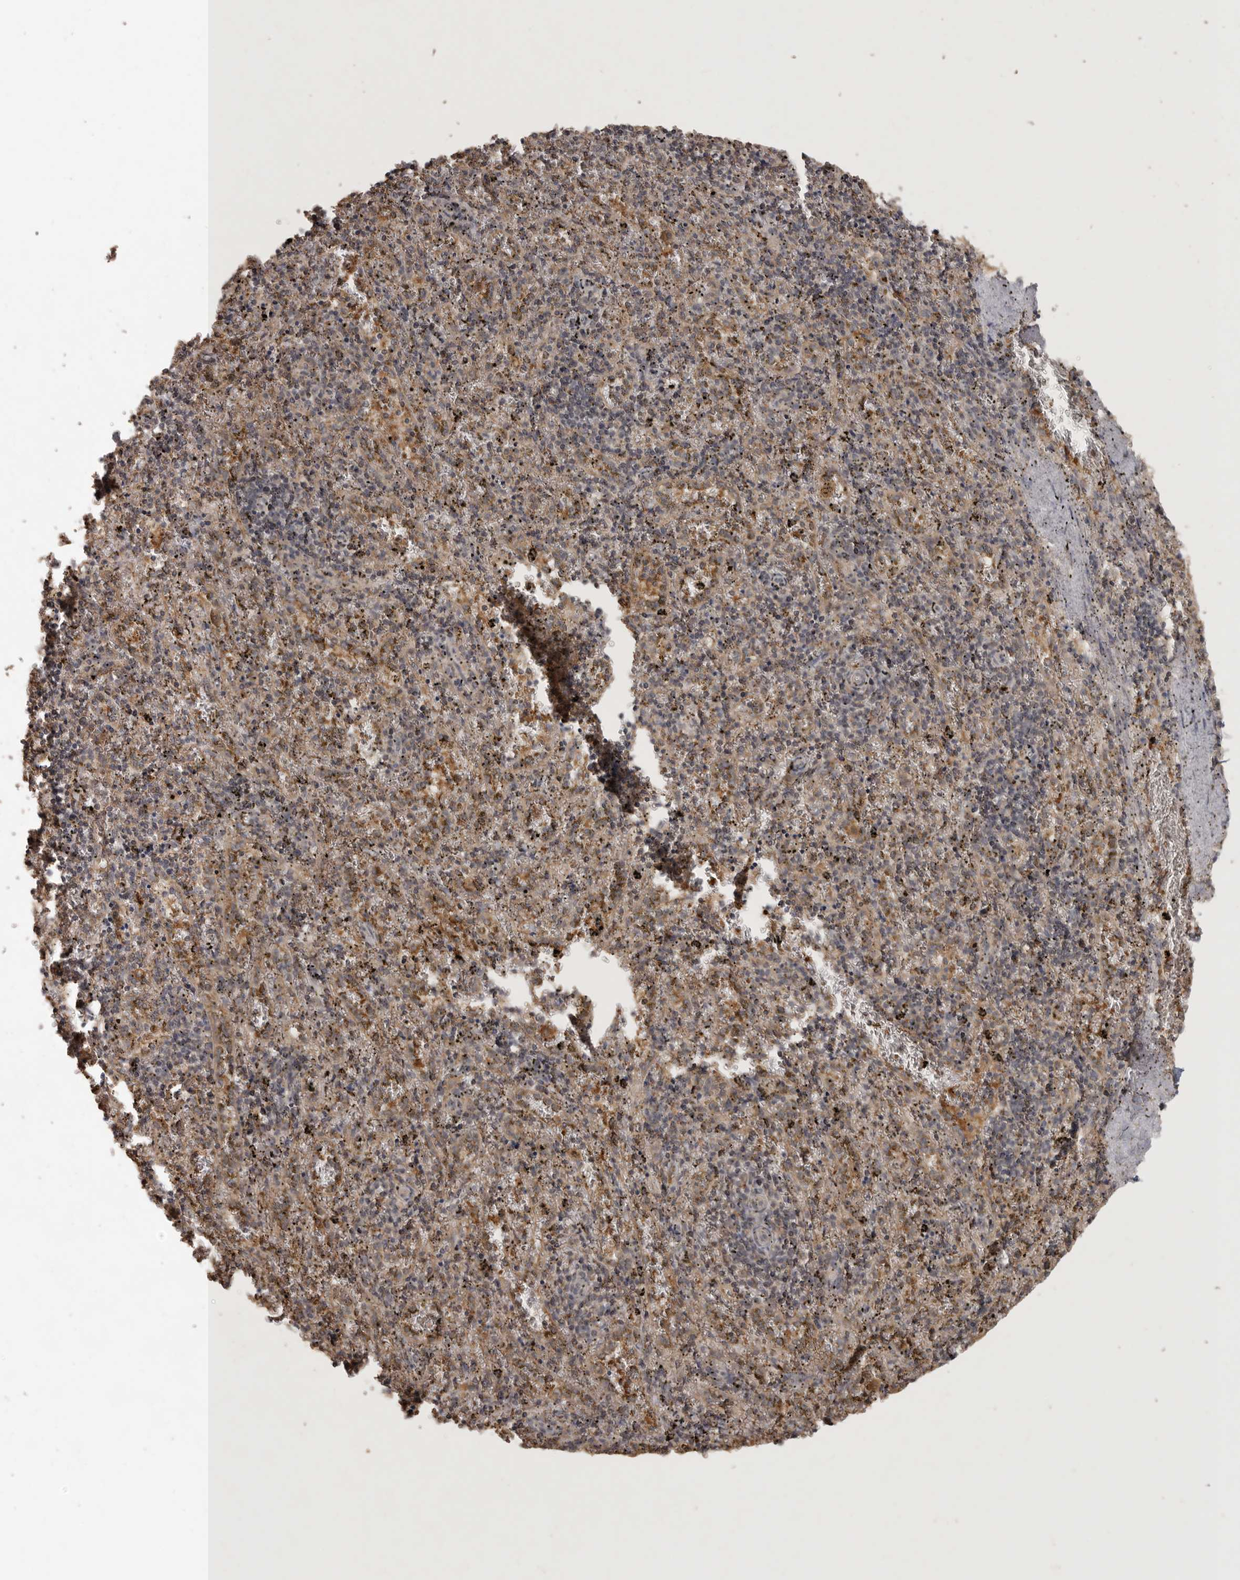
{"staining": {"intensity": "weak", "quantity": "25%-75%", "location": "cytoplasmic/membranous"}, "tissue": "spleen", "cell_type": "Cells in red pulp", "image_type": "normal", "snomed": [{"axis": "morphology", "description": "Normal tissue, NOS"}, {"axis": "topography", "description": "Spleen"}], "caption": "Immunohistochemical staining of normal spleen exhibits low levels of weak cytoplasmic/membranous staining in approximately 25%-75% of cells in red pulp. Ihc stains the protein in brown and the nuclei are stained blue.", "gene": "ADAMTS4", "patient": {"sex": "male", "age": 11}}